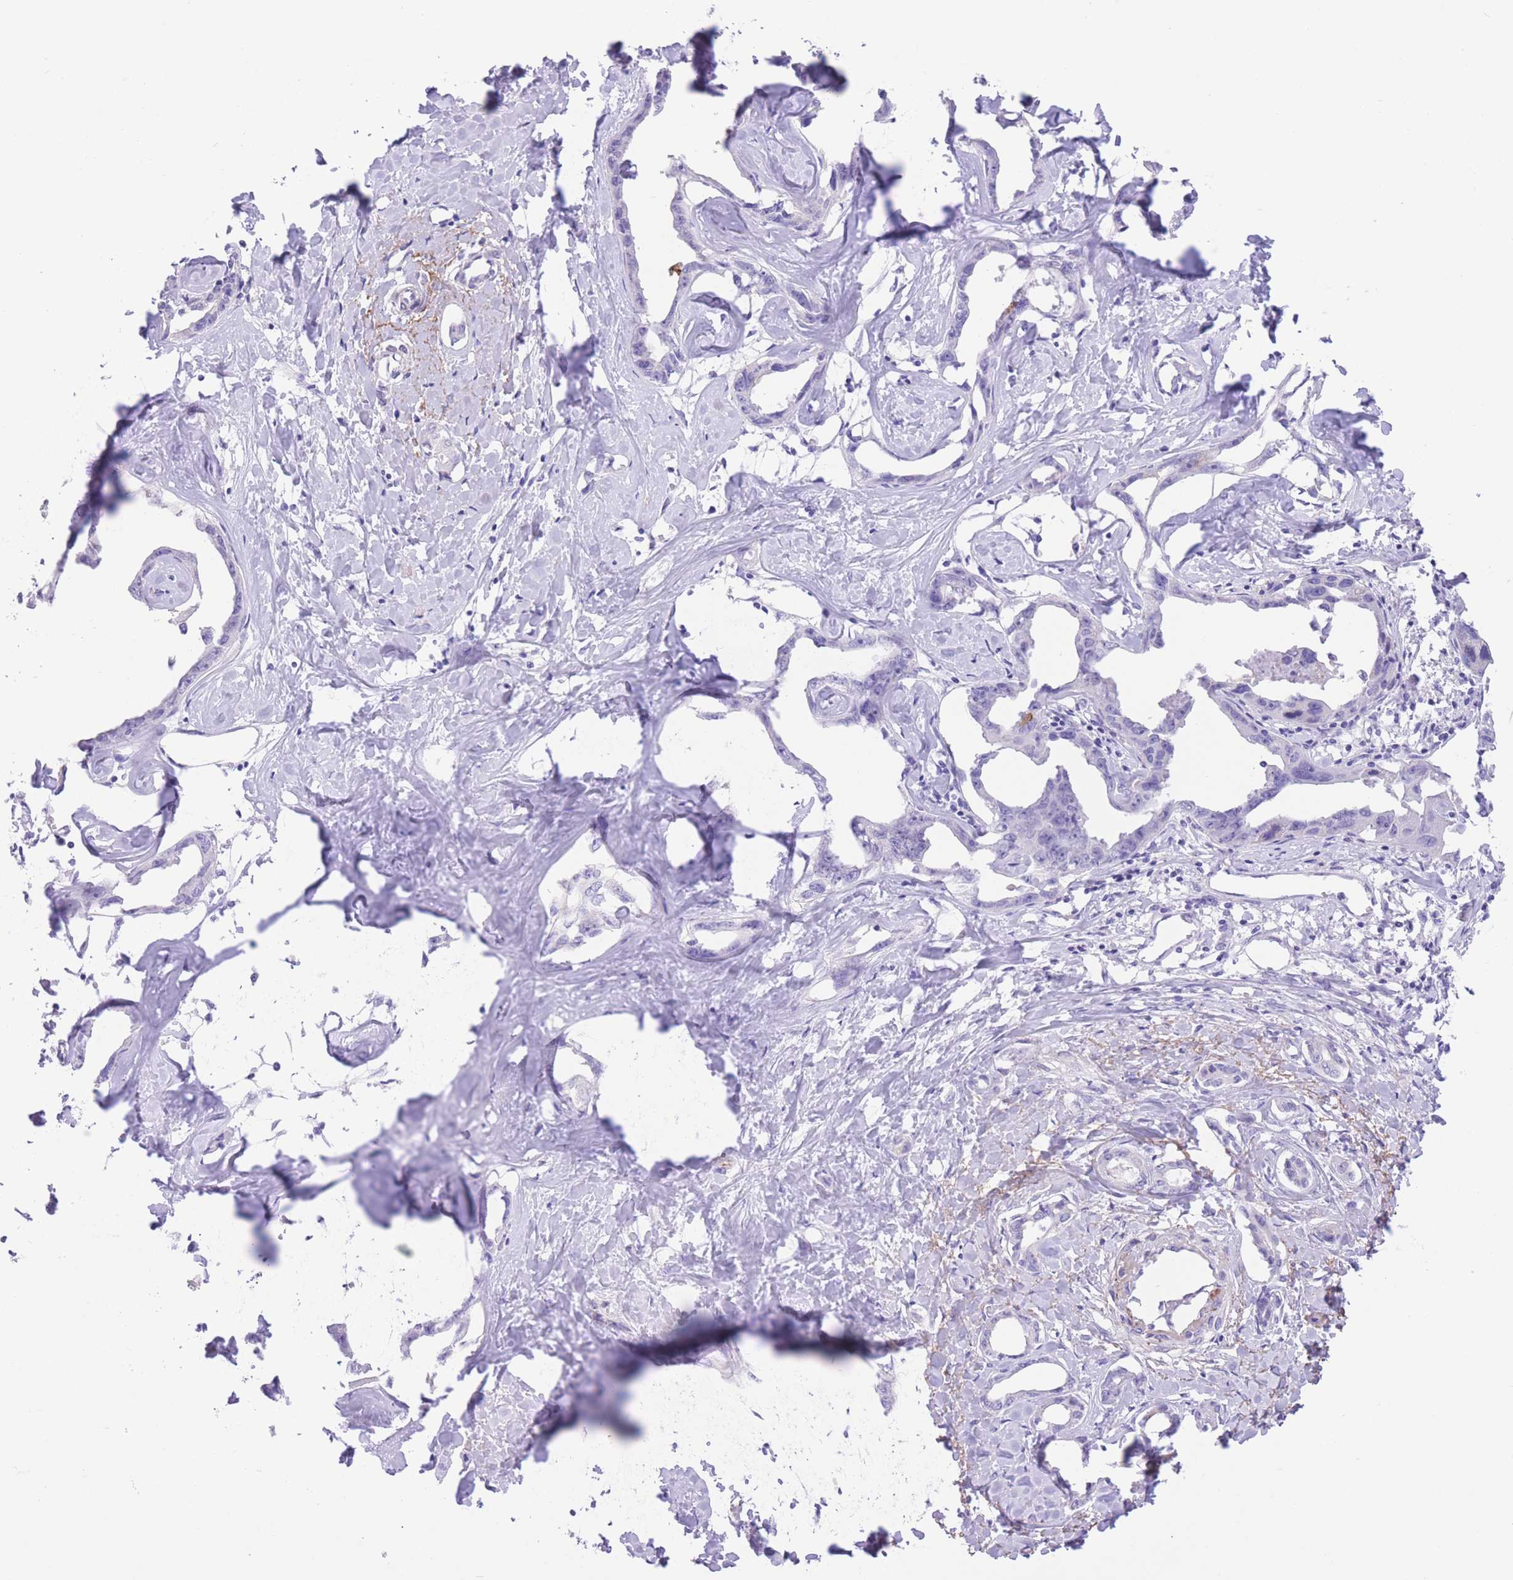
{"staining": {"intensity": "negative", "quantity": "none", "location": "none"}, "tissue": "liver cancer", "cell_type": "Tumor cells", "image_type": "cancer", "snomed": [{"axis": "morphology", "description": "Cholangiocarcinoma"}, {"axis": "topography", "description": "Liver"}], "caption": "Liver cholangiocarcinoma stained for a protein using IHC demonstrates no staining tumor cells.", "gene": "RAI2", "patient": {"sex": "male", "age": 59}}